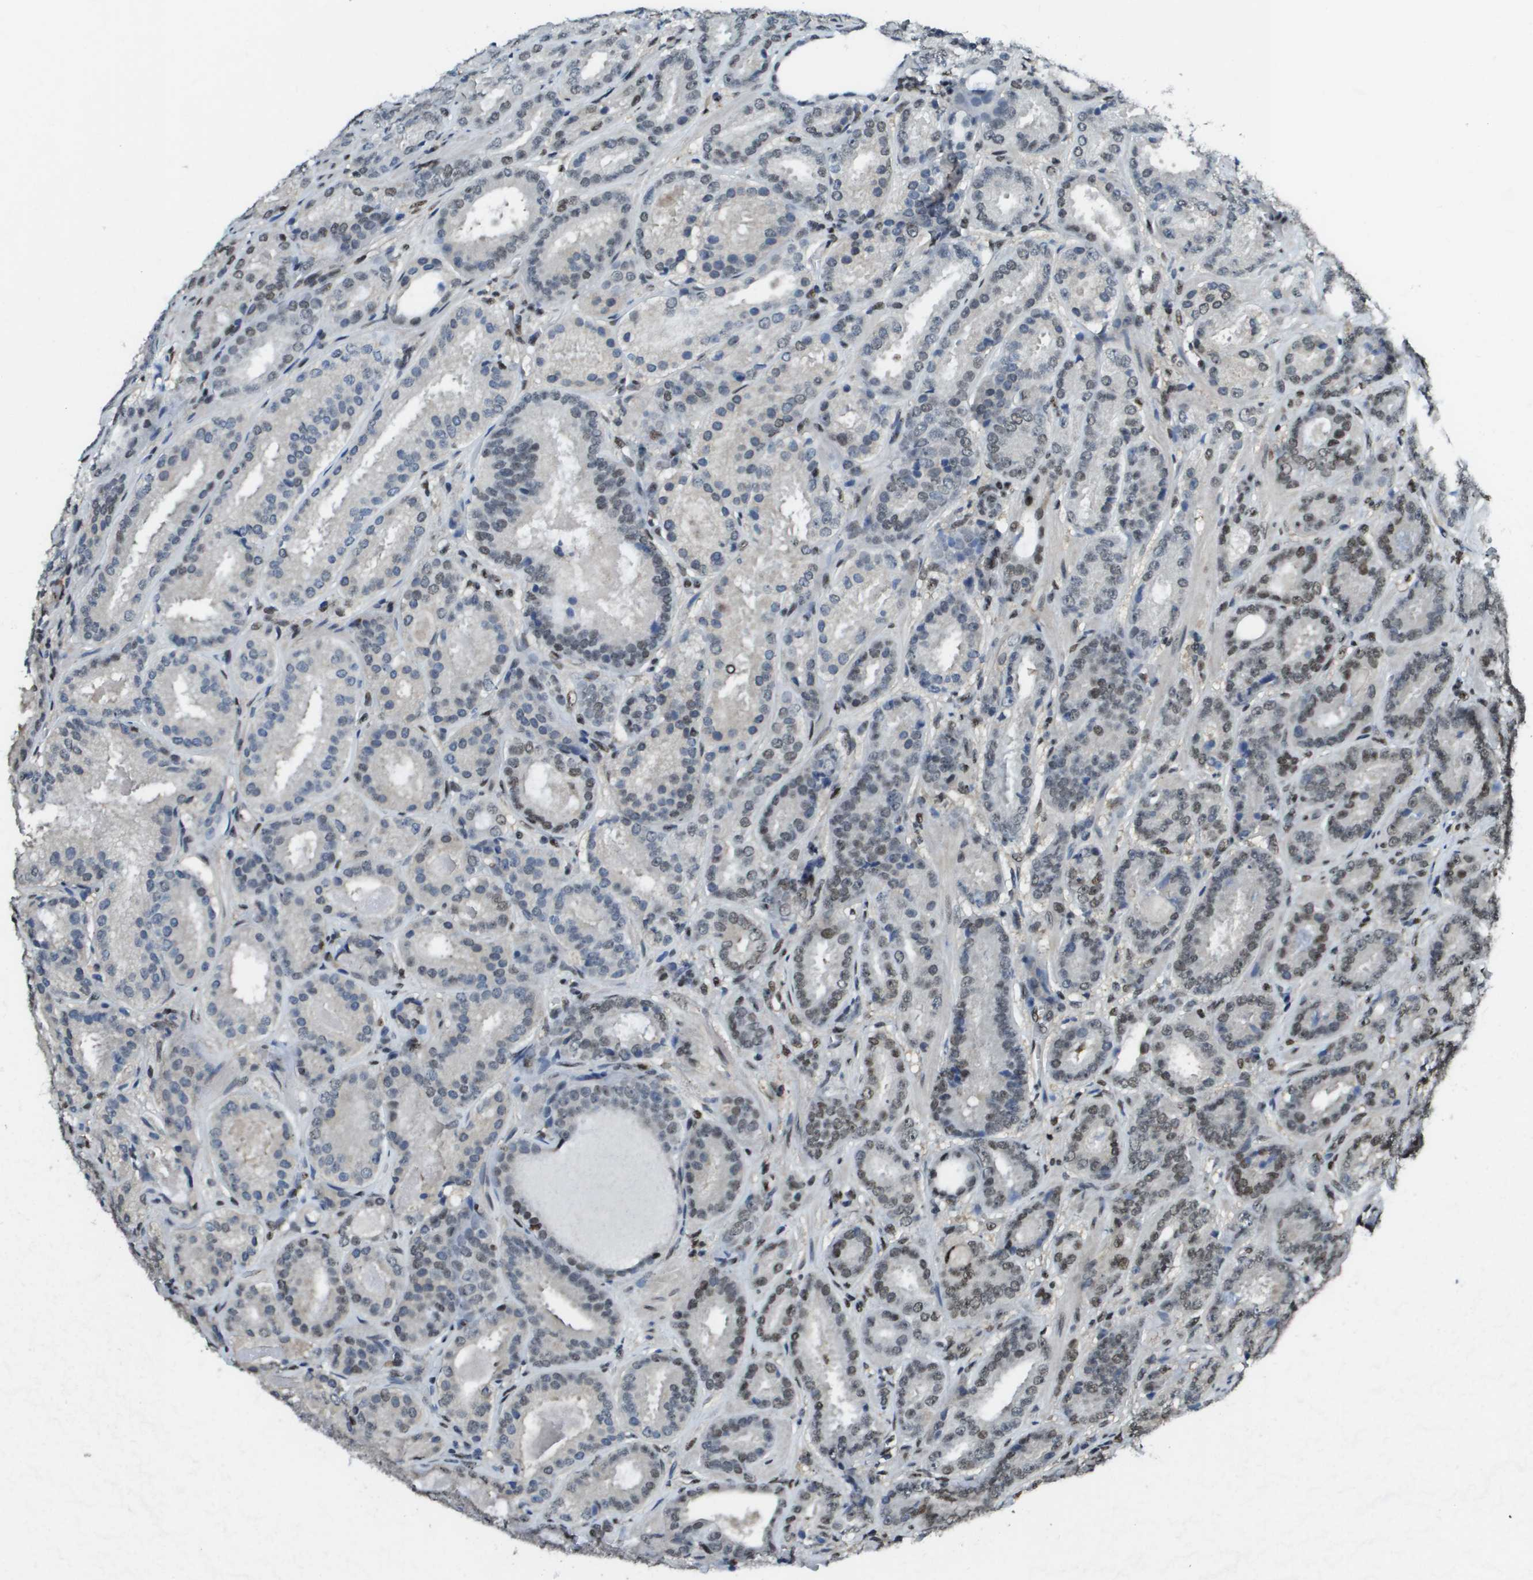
{"staining": {"intensity": "moderate", "quantity": "25%-75%", "location": "nuclear"}, "tissue": "prostate cancer", "cell_type": "Tumor cells", "image_type": "cancer", "snomed": [{"axis": "morphology", "description": "Adenocarcinoma, Low grade"}, {"axis": "topography", "description": "Prostate"}], "caption": "High-power microscopy captured an immunohistochemistry micrograph of prostate cancer (adenocarcinoma (low-grade)), revealing moderate nuclear positivity in approximately 25%-75% of tumor cells.", "gene": "SP100", "patient": {"sex": "male", "age": 69}}